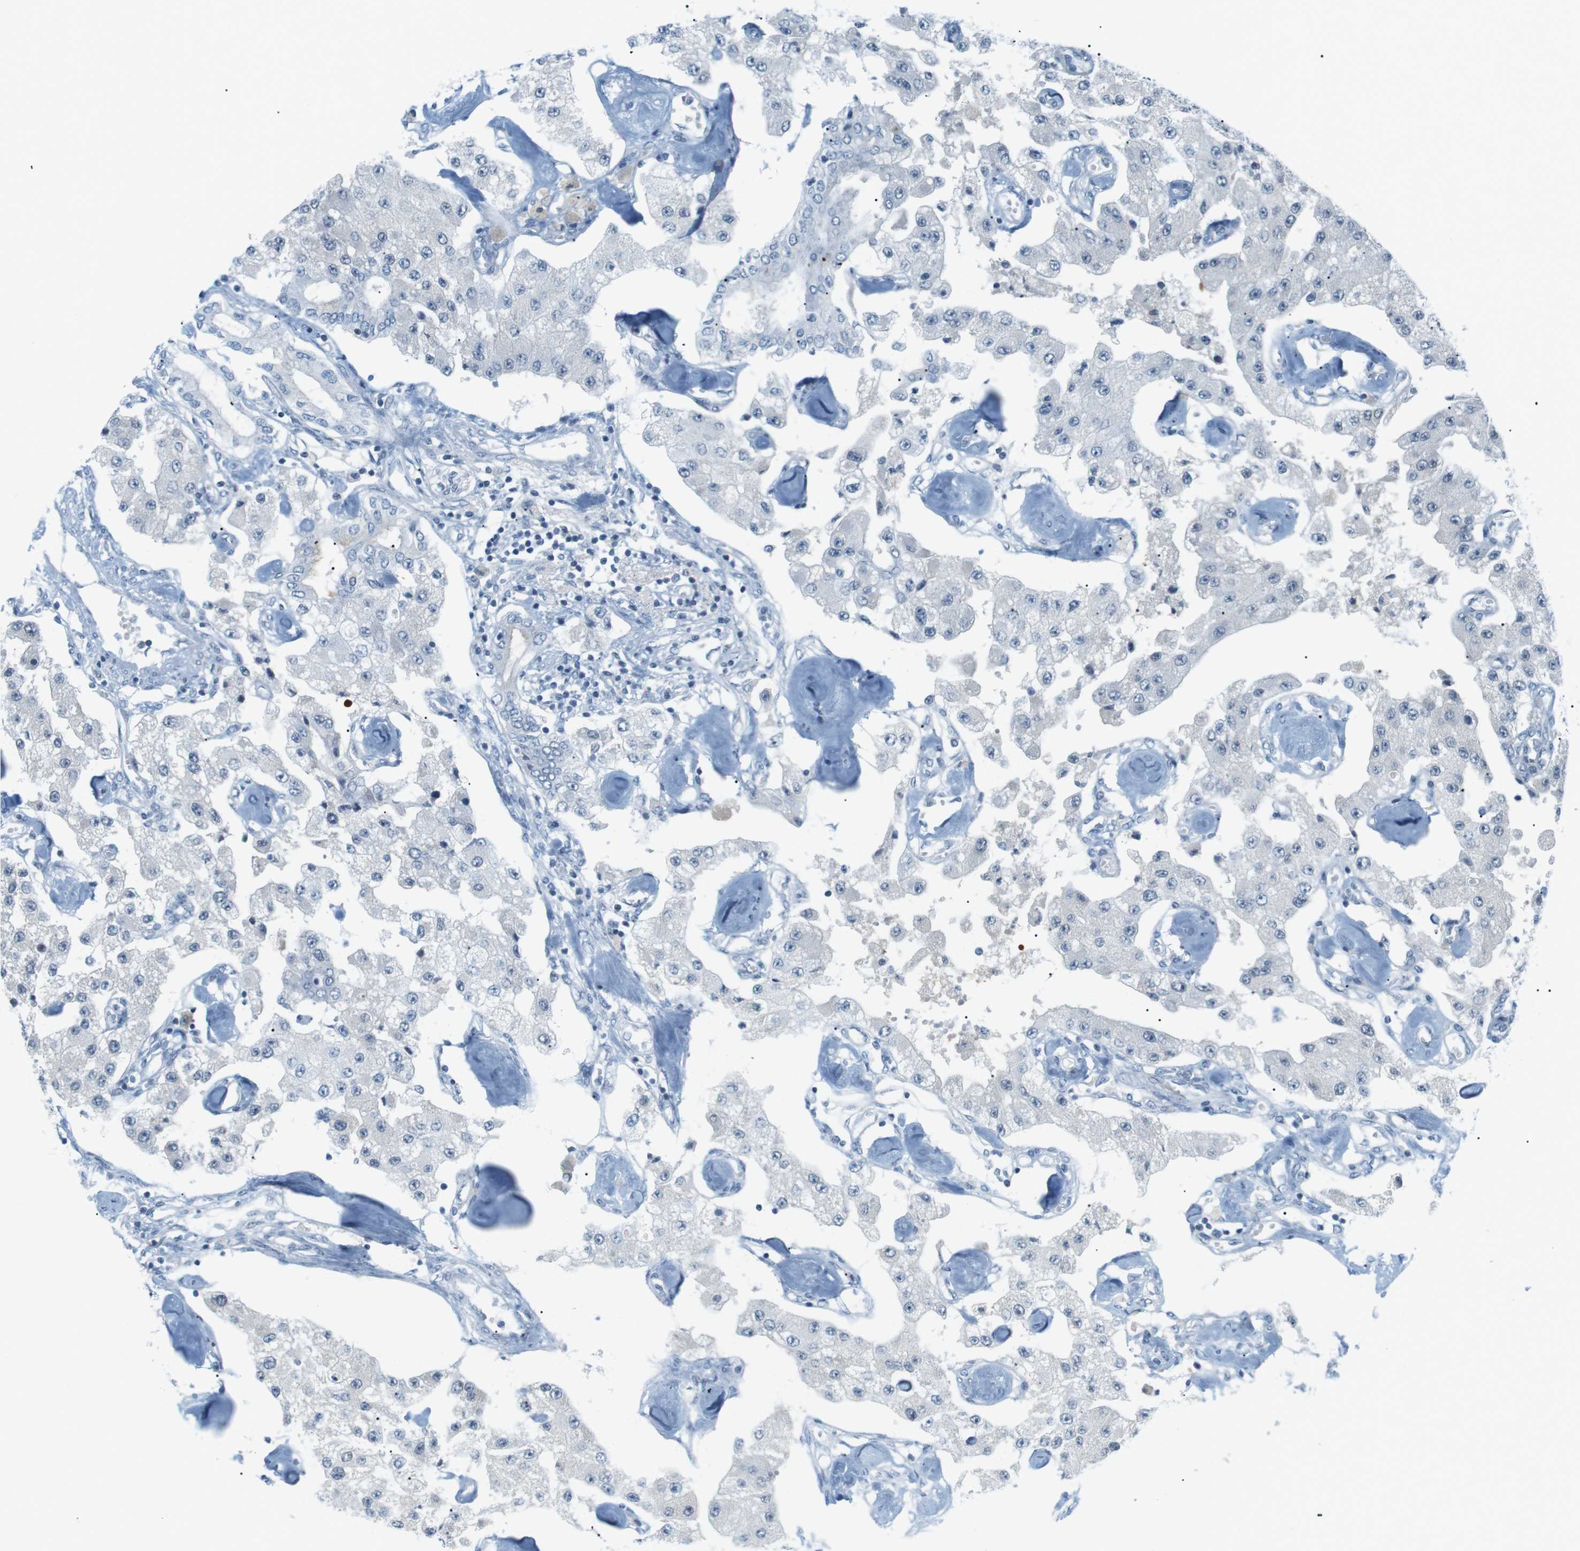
{"staining": {"intensity": "negative", "quantity": "none", "location": "none"}, "tissue": "carcinoid", "cell_type": "Tumor cells", "image_type": "cancer", "snomed": [{"axis": "morphology", "description": "Carcinoid, malignant, NOS"}, {"axis": "topography", "description": "Pancreas"}], "caption": "Micrograph shows no significant protein staining in tumor cells of carcinoid (malignant).", "gene": "AZGP1", "patient": {"sex": "male", "age": 41}}